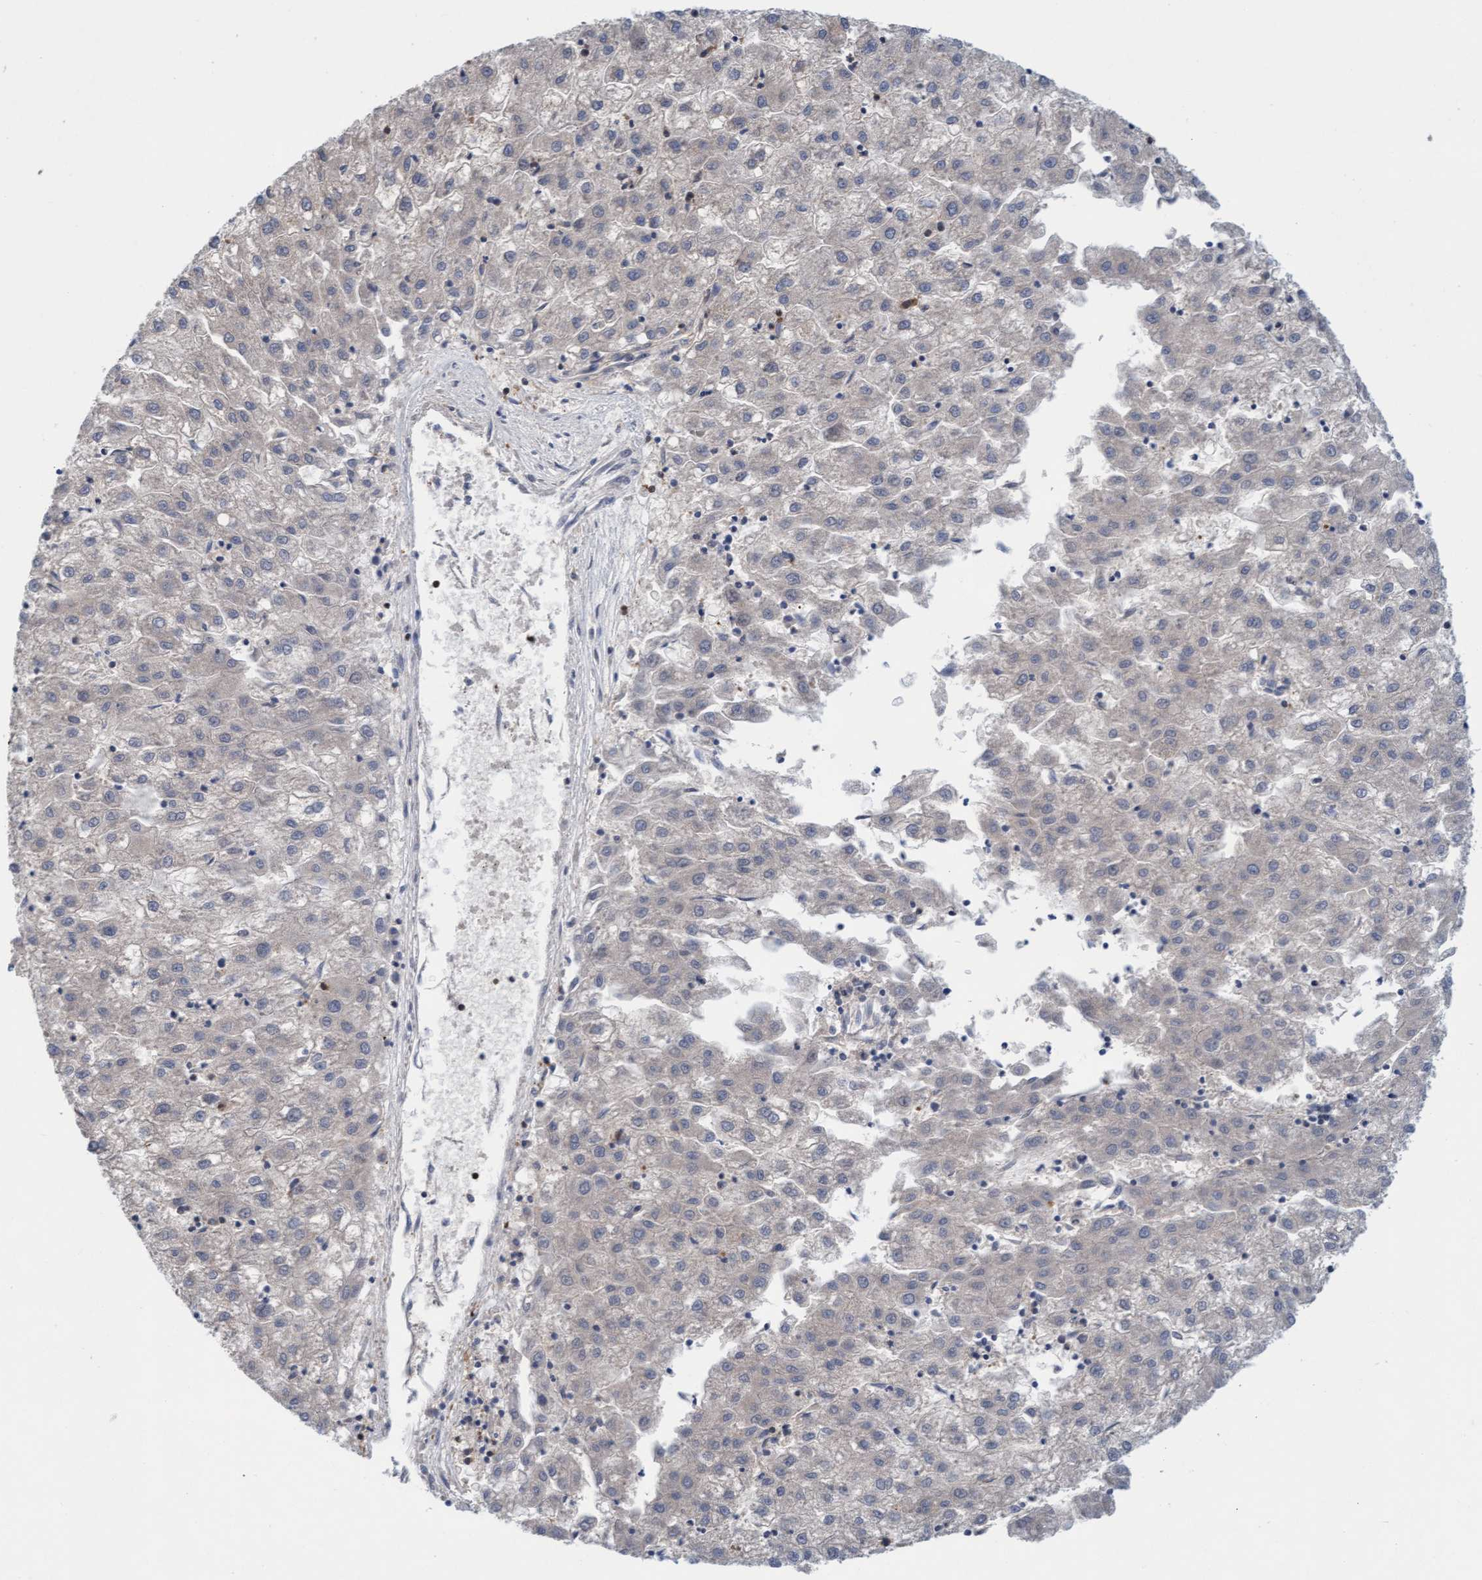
{"staining": {"intensity": "negative", "quantity": "none", "location": "none"}, "tissue": "liver cancer", "cell_type": "Tumor cells", "image_type": "cancer", "snomed": [{"axis": "morphology", "description": "Carcinoma, Hepatocellular, NOS"}, {"axis": "topography", "description": "Liver"}], "caption": "The immunohistochemistry (IHC) photomicrograph has no significant positivity in tumor cells of hepatocellular carcinoma (liver) tissue.", "gene": "KLHL25", "patient": {"sex": "male", "age": 72}}